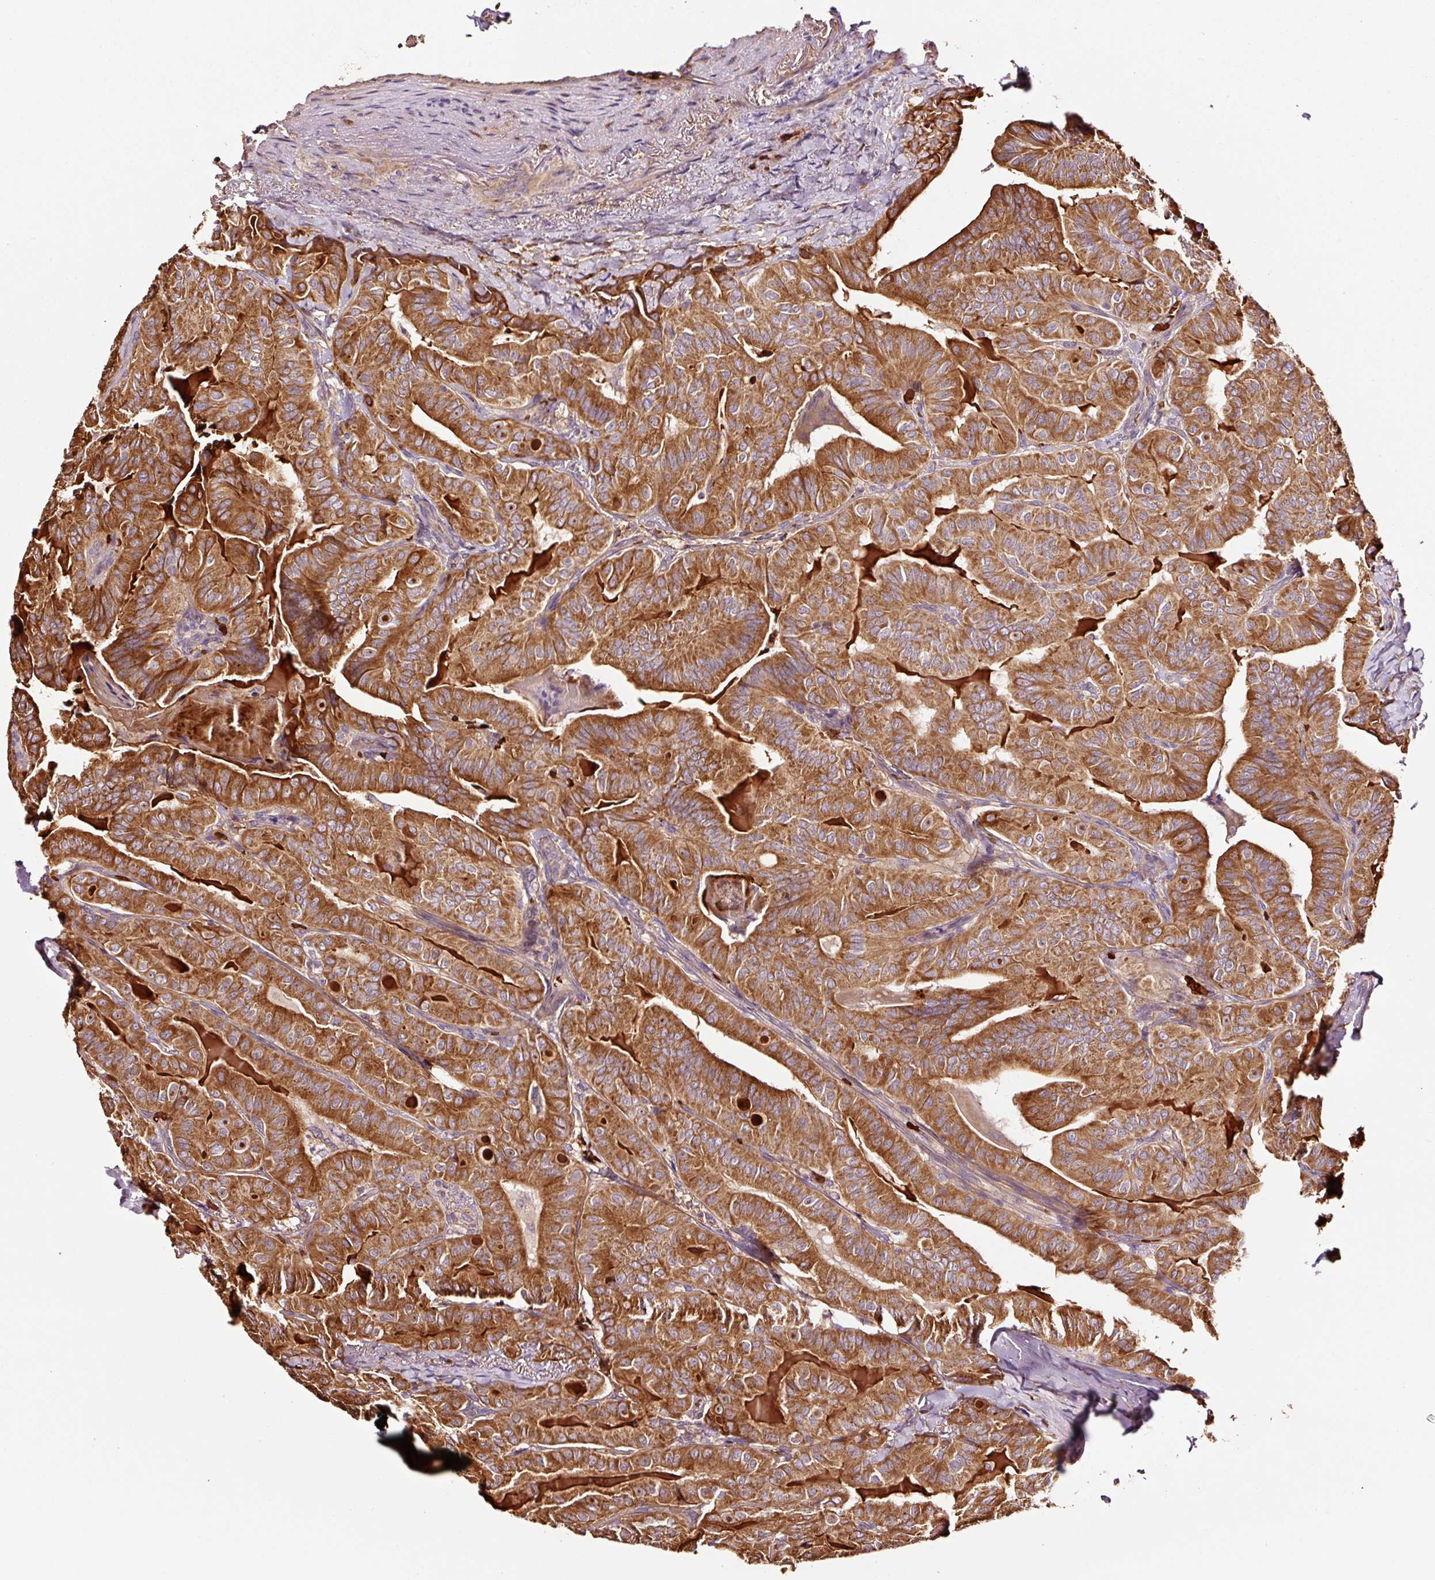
{"staining": {"intensity": "strong", "quantity": ">75%", "location": "cytoplasmic/membranous"}, "tissue": "thyroid cancer", "cell_type": "Tumor cells", "image_type": "cancer", "snomed": [{"axis": "morphology", "description": "Papillary adenocarcinoma, NOS"}, {"axis": "topography", "description": "Thyroid gland"}], "caption": "The histopathology image demonstrates staining of papillary adenocarcinoma (thyroid), revealing strong cytoplasmic/membranous protein staining (brown color) within tumor cells. (Stains: DAB in brown, nuclei in blue, Microscopy: brightfield microscopy at high magnification).", "gene": "PGLYRP2", "patient": {"sex": "female", "age": 68}}